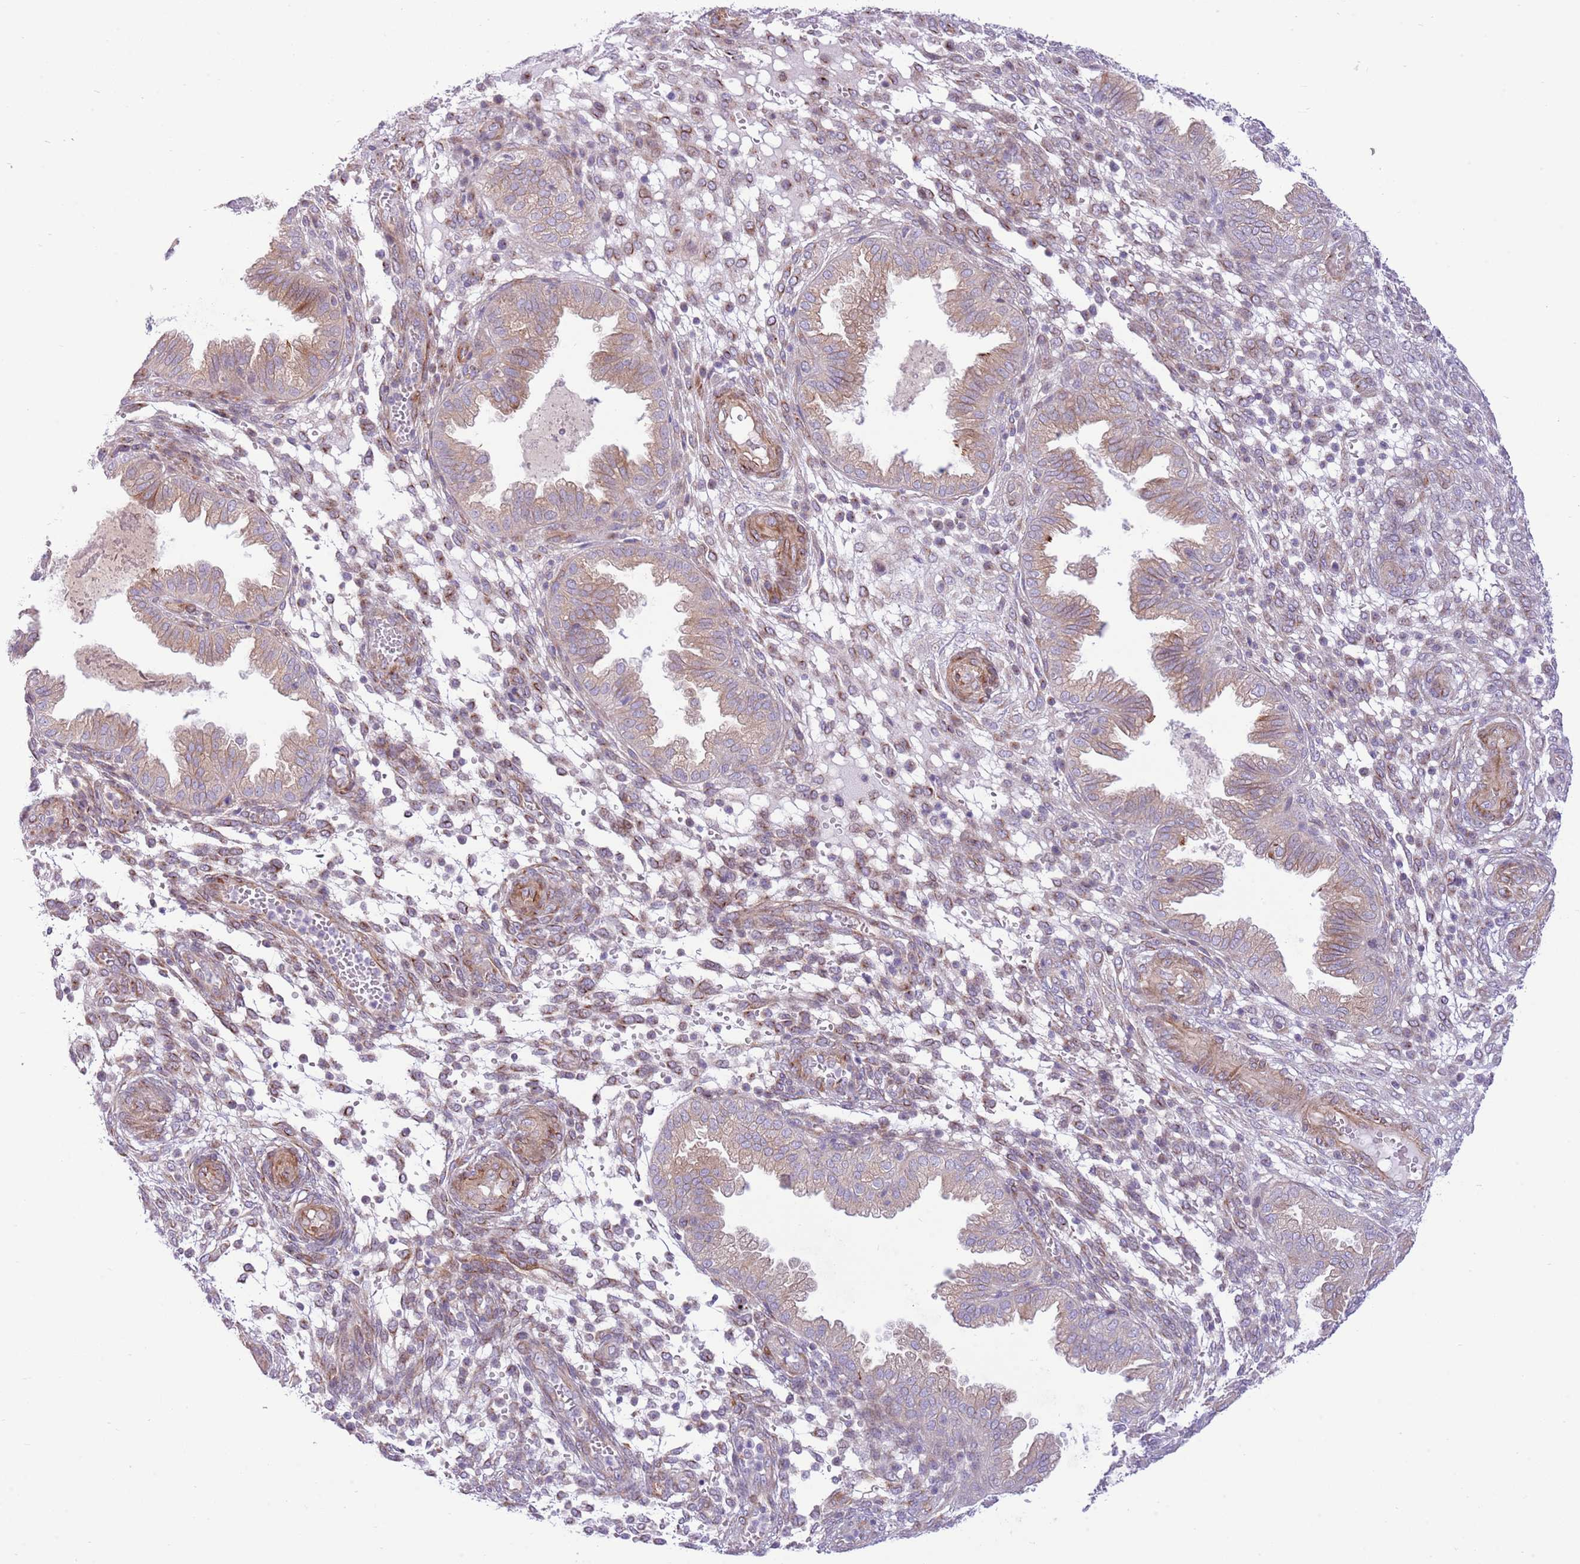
{"staining": {"intensity": "moderate", "quantity": "<25%", "location": "cytoplasmic/membranous"}, "tissue": "endometrium", "cell_type": "Cells in endometrial stroma", "image_type": "normal", "snomed": [{"axis": "morphology", "description": "Normal tissue, NOS"}, {"axis": "topography", "description": "Endometrium"}], "caption": "Cells in endometrial stroma exhibit low levels of moderate cytoplasmic/membranous positivity in about <25% of cells in normal human endometrium. (DAB = brown stain, brightfield microscopy at high magnification).", "gene": "ZC4H2", "patient": {"sex": "female", "age": 33}}